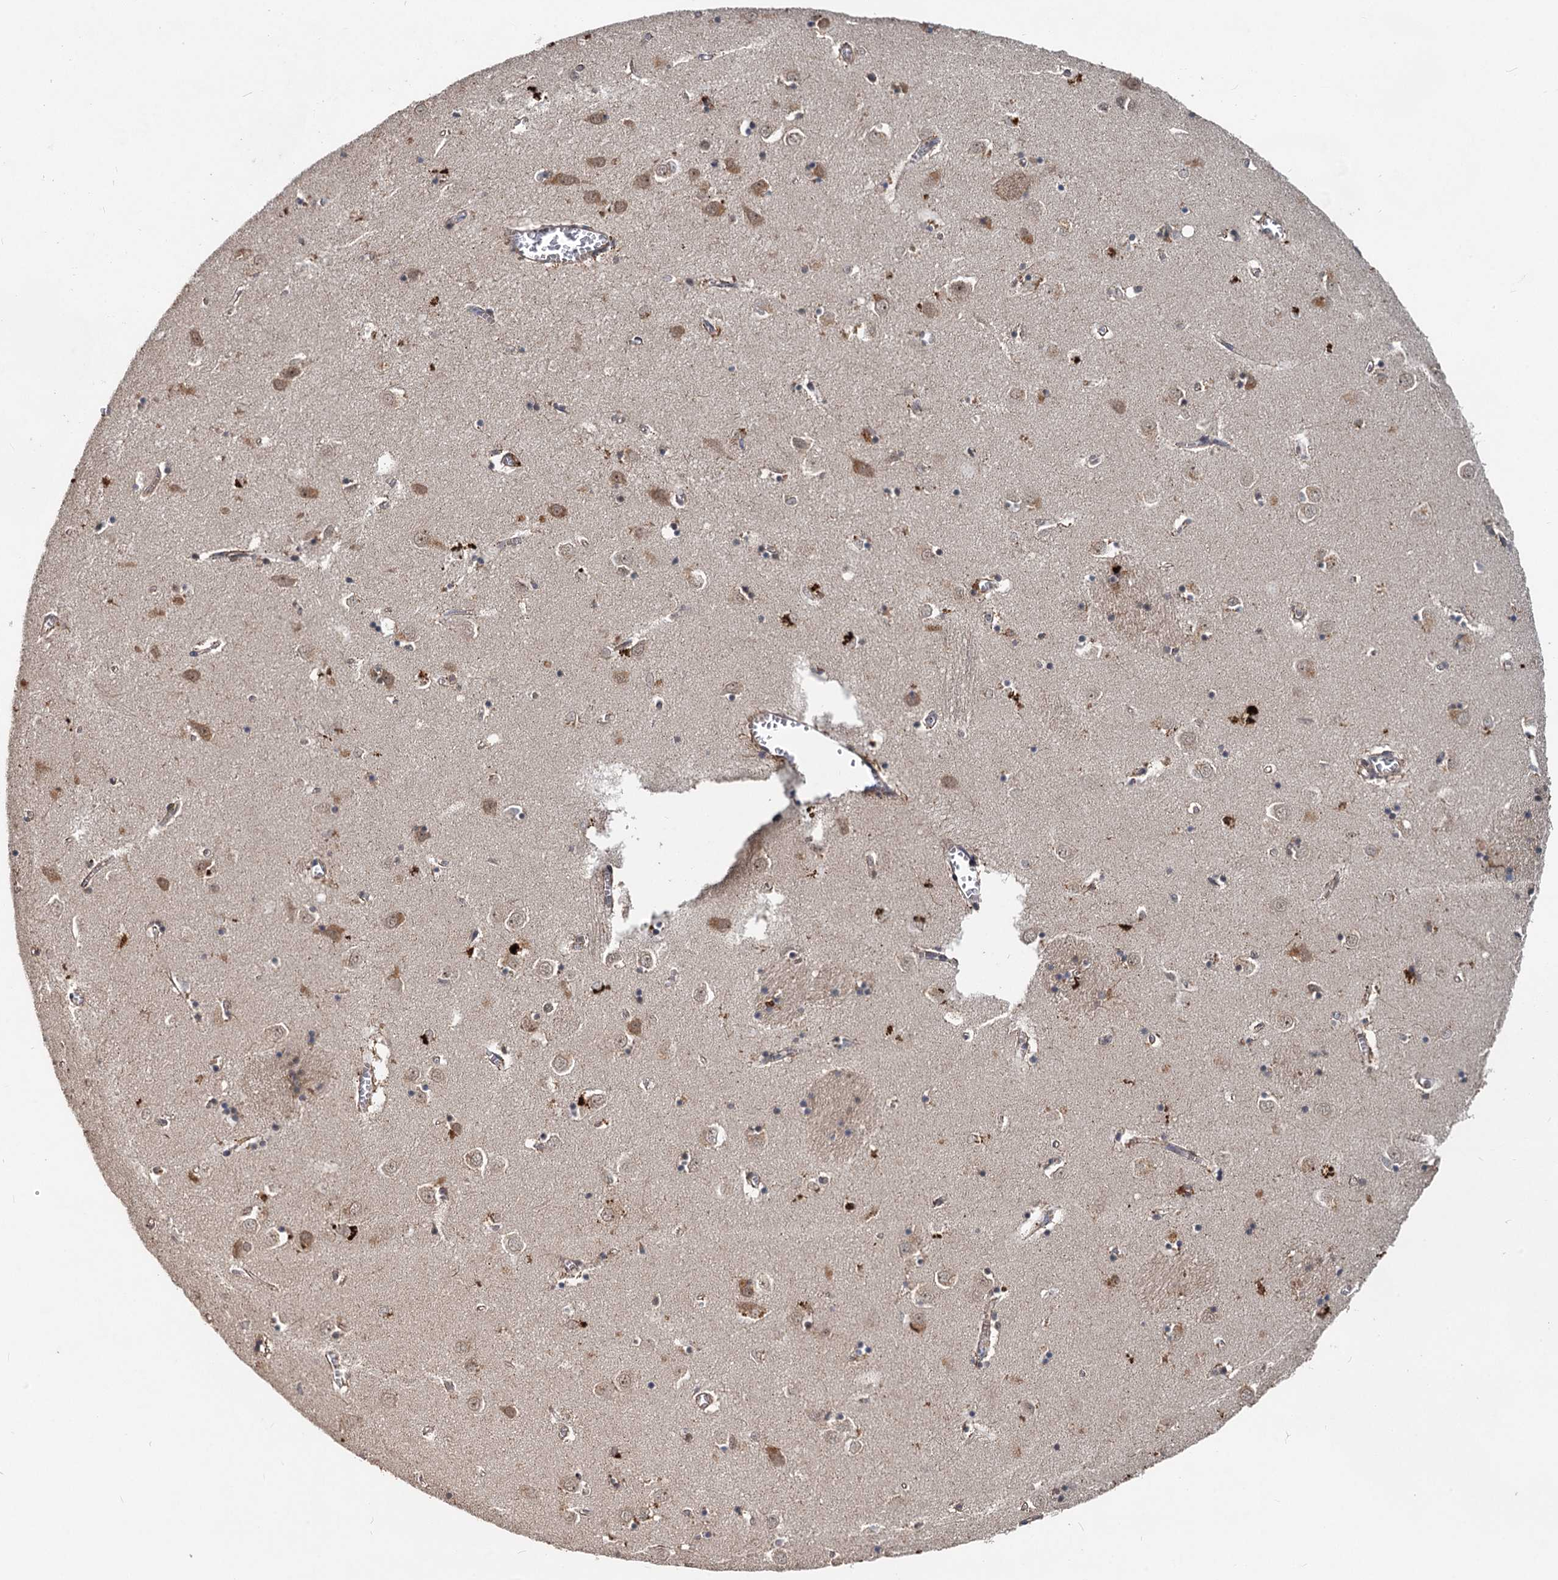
{"staining": {"intensity": "moderate", "quantity": "<25%", "location": "cytoplasmic/membranous,nuclear"}, "tissue": "caudate", "cell_type": "Glial cells", "image_type": "normal", "snomed": [{"axis": "morphology", "description": "Normal tissue, NOS"}, {"axis": "topography", "description": "Lateral ventricle wall"}], "caption": "Moderate cytoplasmic/membranous,nuclear positivity is seen in about <25% of glial cells in benign caudate. (DAB (3,3'-diaminobenzidine) = brown stain, brightfield microscopy at high magnification).", "gene": "RITA1", "patient": {"sex": "male", "age": 70}}